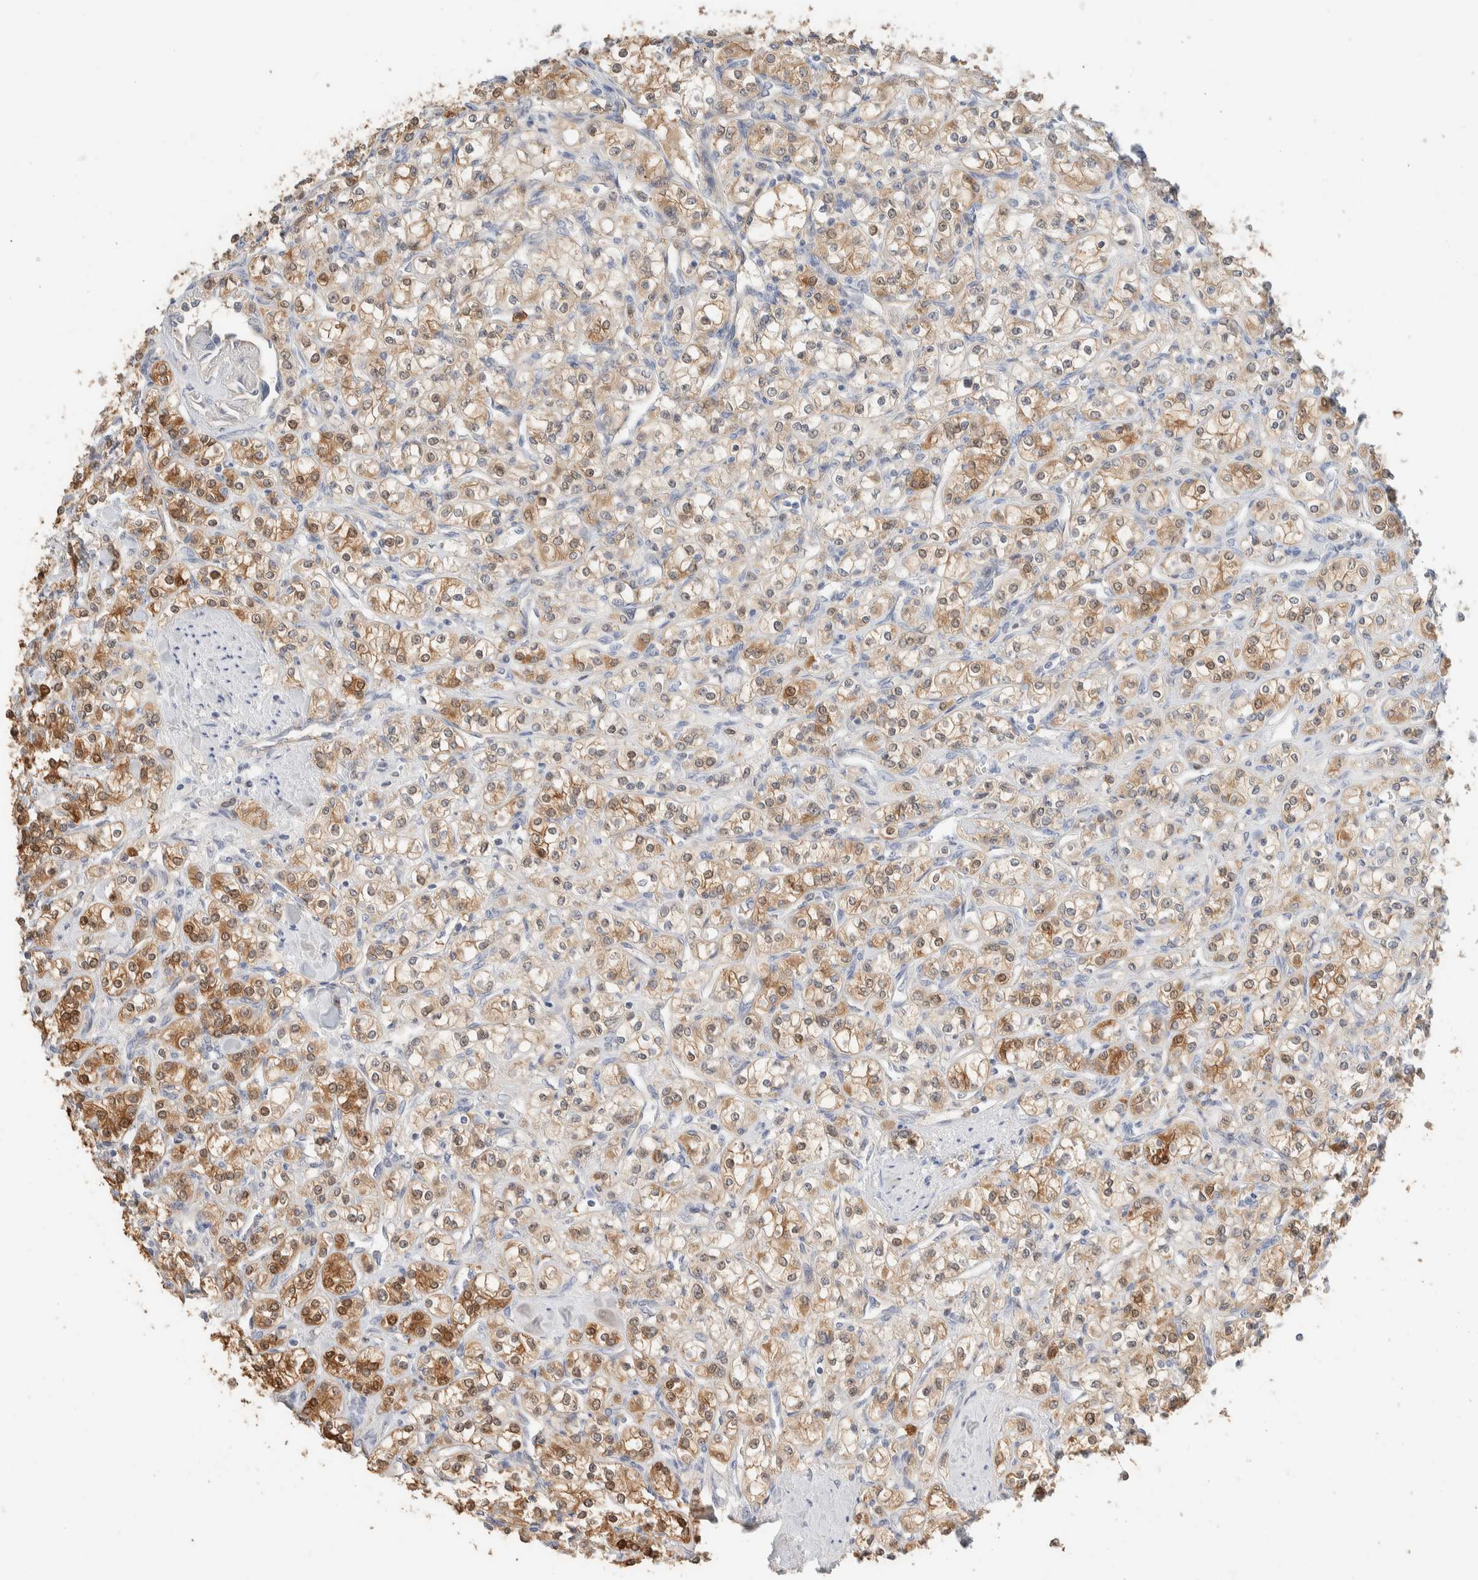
{"staining": {"intensity": "moderate", "quantity": "25%-75%", "location": "cytoplasmic/membranous,nuclear"}, "tissue": "renal cancer", "cell_type": "Tumor cells", "image_type": "cancer", "snomed": [{"axis": "morphology", "description": "Adenocarcinoma, NOS"}, {"axis": "topography", "description": "Kidney"}], "caption": "Adenocarcinoma (renal) stained with IHC displays moderate cytoplasmic/membranous and nuclear positivity in approximately 25%-75% of tumor cells.", "gene": "SETD4", "patient": {"sex": "male", "age": 77}}